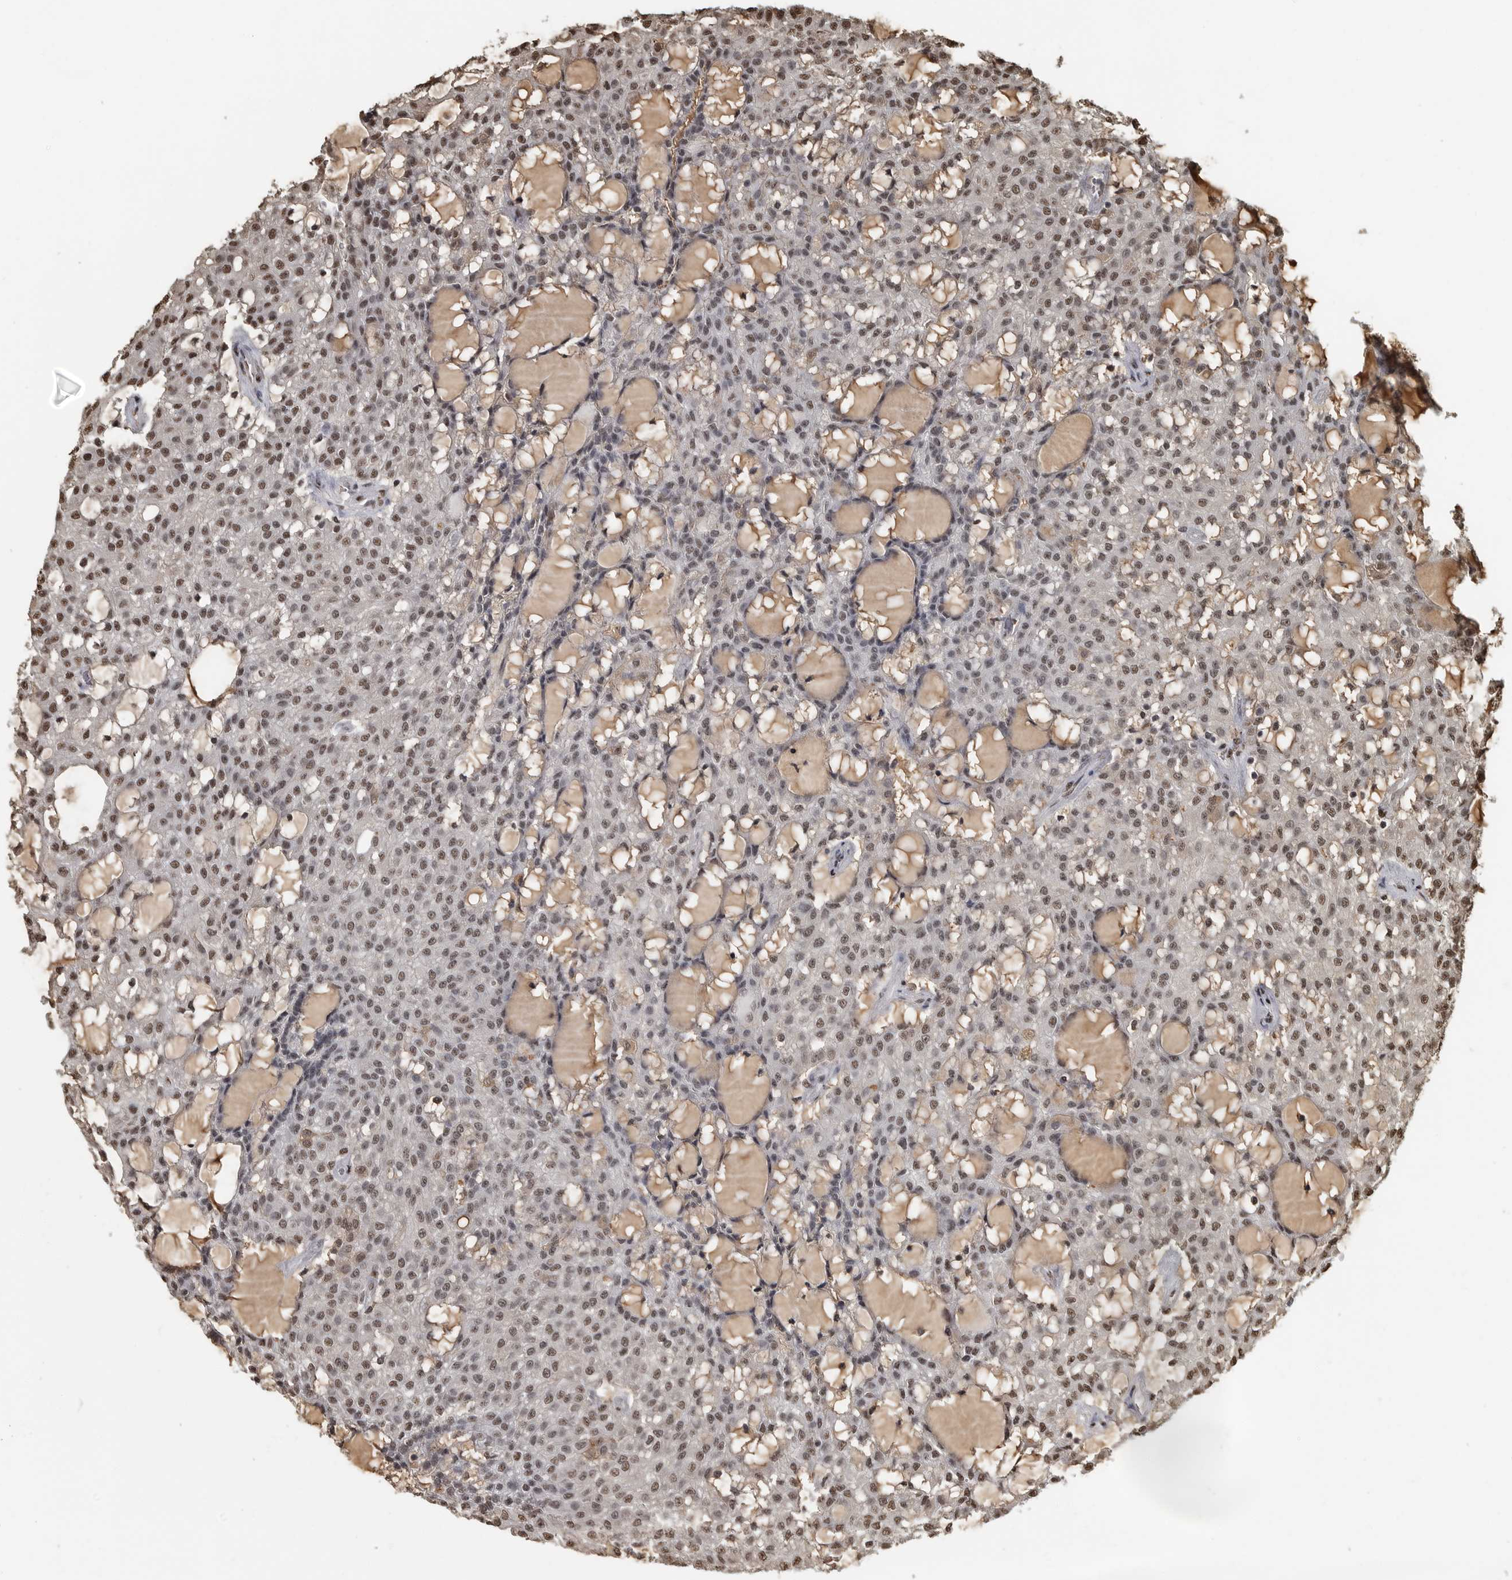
{"staining": {"intensity": "moderate", "quantity": ">75%", "location": "nuclear"}, "tissue": "renal cancer", "cell_type": "Tumor cells", "image_type": "cancer", "snomed": [{"axis": "morphology", "description": "Adenocarcinoma, NOS"}, {"axis": "topography", "description": "Kidney"}], "caption": "Moderate nuclear expression is present in approximately >75% of tumor cells in renal cancer (adenocarcinoma).", "gene": "TGS1", "patient": {"sex": "male", "age": 63}}